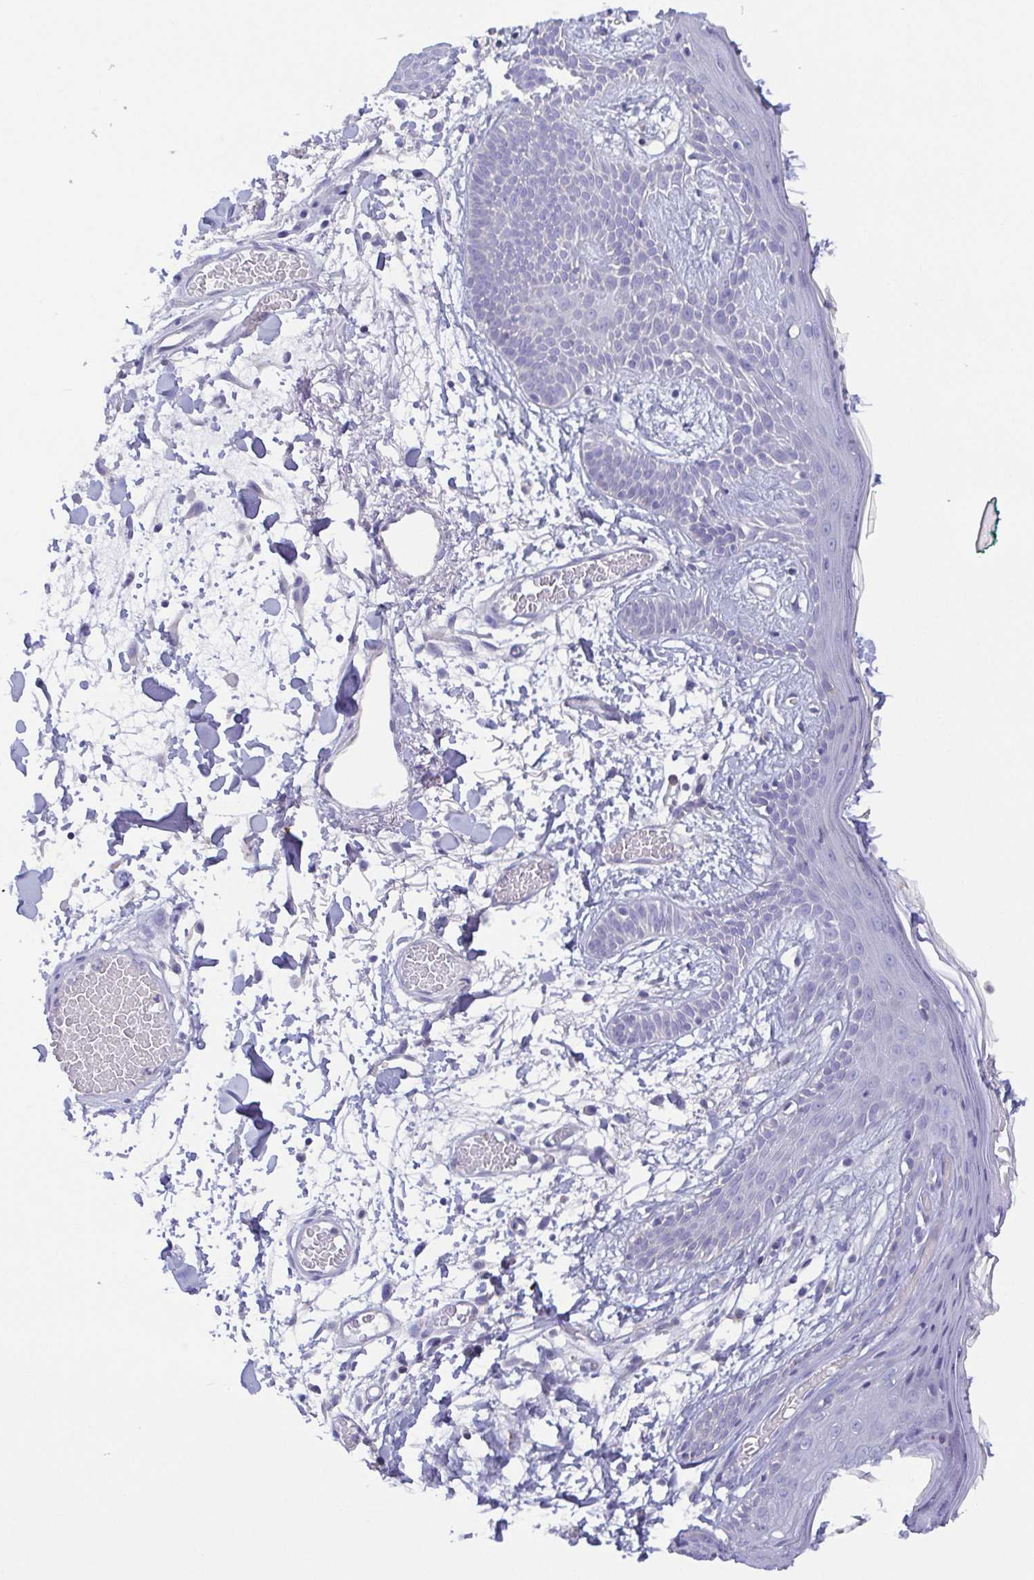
{"staining": {"intensity": "negative", "quantity": "none", "location": "none"}, "tissue": "skin", "cell_type": "Fibroblasts", "image_type": "normal", "snomed": [{"axis": "morphology", "description": "Normal tissue, NOS"}, {"axis": "topography", "description": "Skin"}], "caption": "Human skin stained for a protein using IHC reveals no expression in fibroblasts.", "gene": "PKDREJ", "patient": {"sex": "male", "age": 79}}